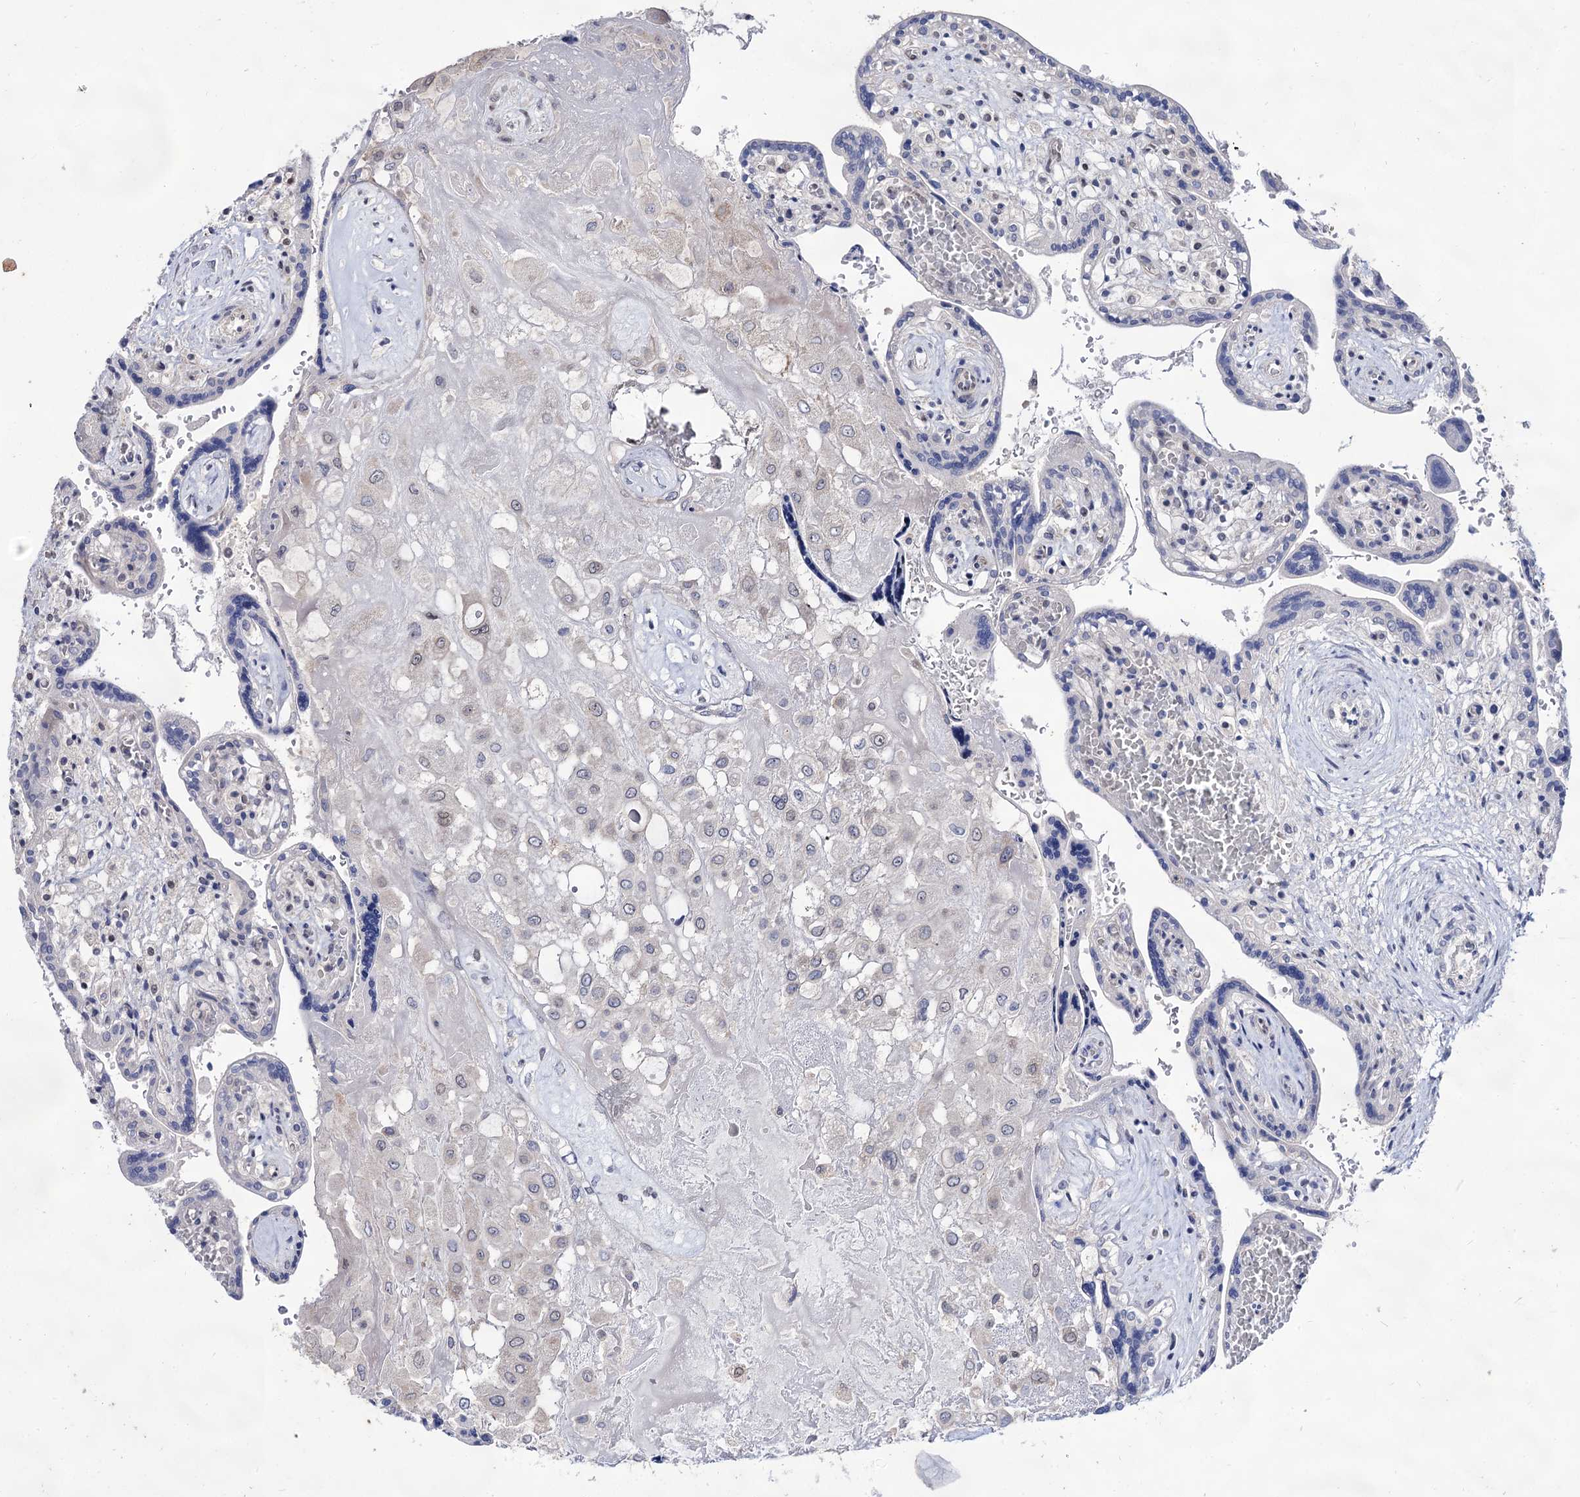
{"staining": {"intensity": "negative", "quantity": "none", "location": "none"}, "tissue": "placenta", "cell_type": "Decidual cells", "image_type": "normal", "snomed": [{"axis": "morphology", "description": "Normal tissue, NOS"}, {"axis": "topography", "description": "Placenta"}], "caption": "Immunohistochemistry image of normal placenta stained for a protein (brown), which demonstrates no expression in decidual cells. The staining was performed using DAB to visualize the protein expression in brown, while the nuclei were stained in blue with hematoxylin (Magnification: 20x).", "gene": "ARFIP2", "patient": {"sex": "female", "age": 37}}